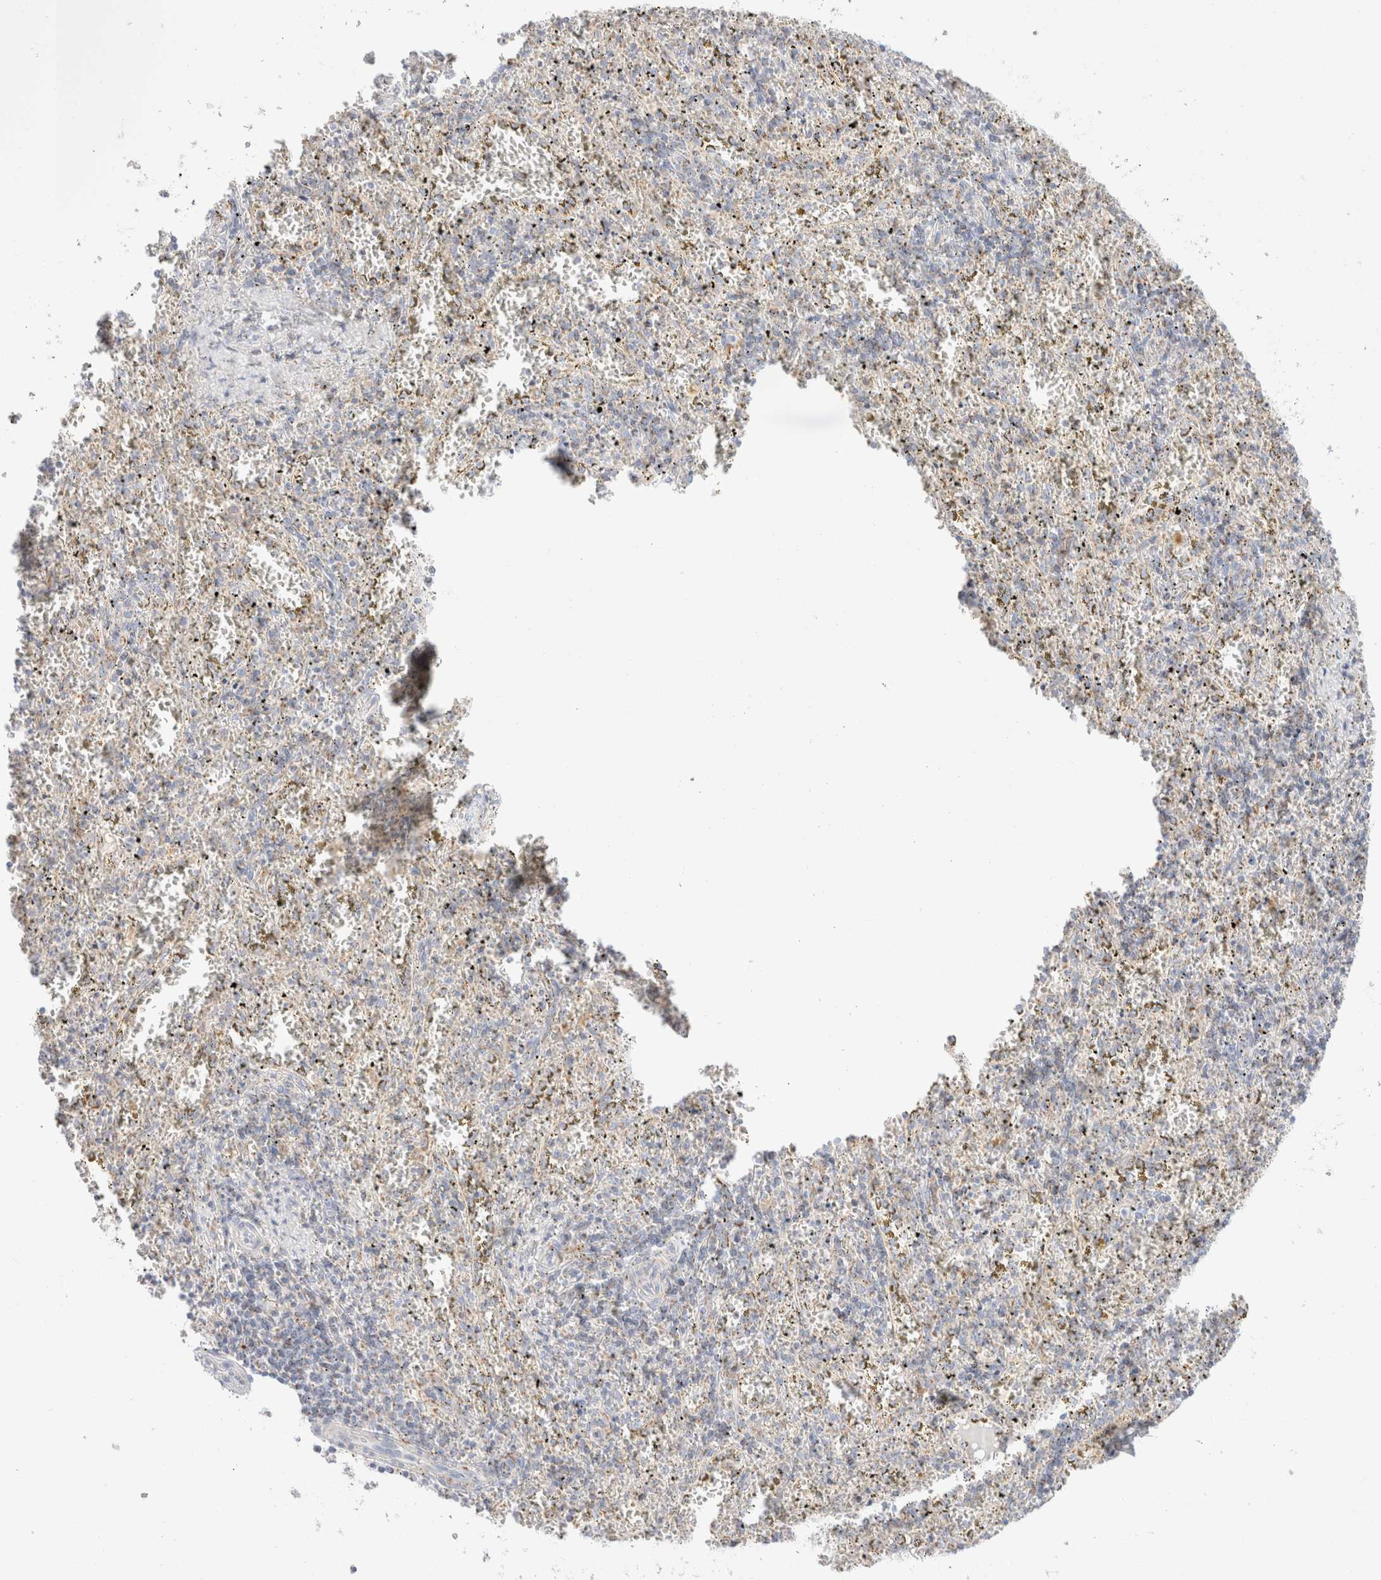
{"staining": {"intensity": "weak", "quantity": "<25%", "location": "cytoplasmic/membranous"}, "tissue": "spleen", "cell_type": "Cells in red pulp", "image_type": "normal", "snomed": [{"axis": "morphology", "description": "Normal tissue, NOS"}, {"axis": "topography", "description": "Spleen"}], "caption": "Immunohistochemistry histopathology image of unremarkable spleen: spleen stained with DAB displays no significant protein expression in cells in red pulp.", "gene": "ATP6V1C1", "patient": {"sex": "male", "age": 11}}